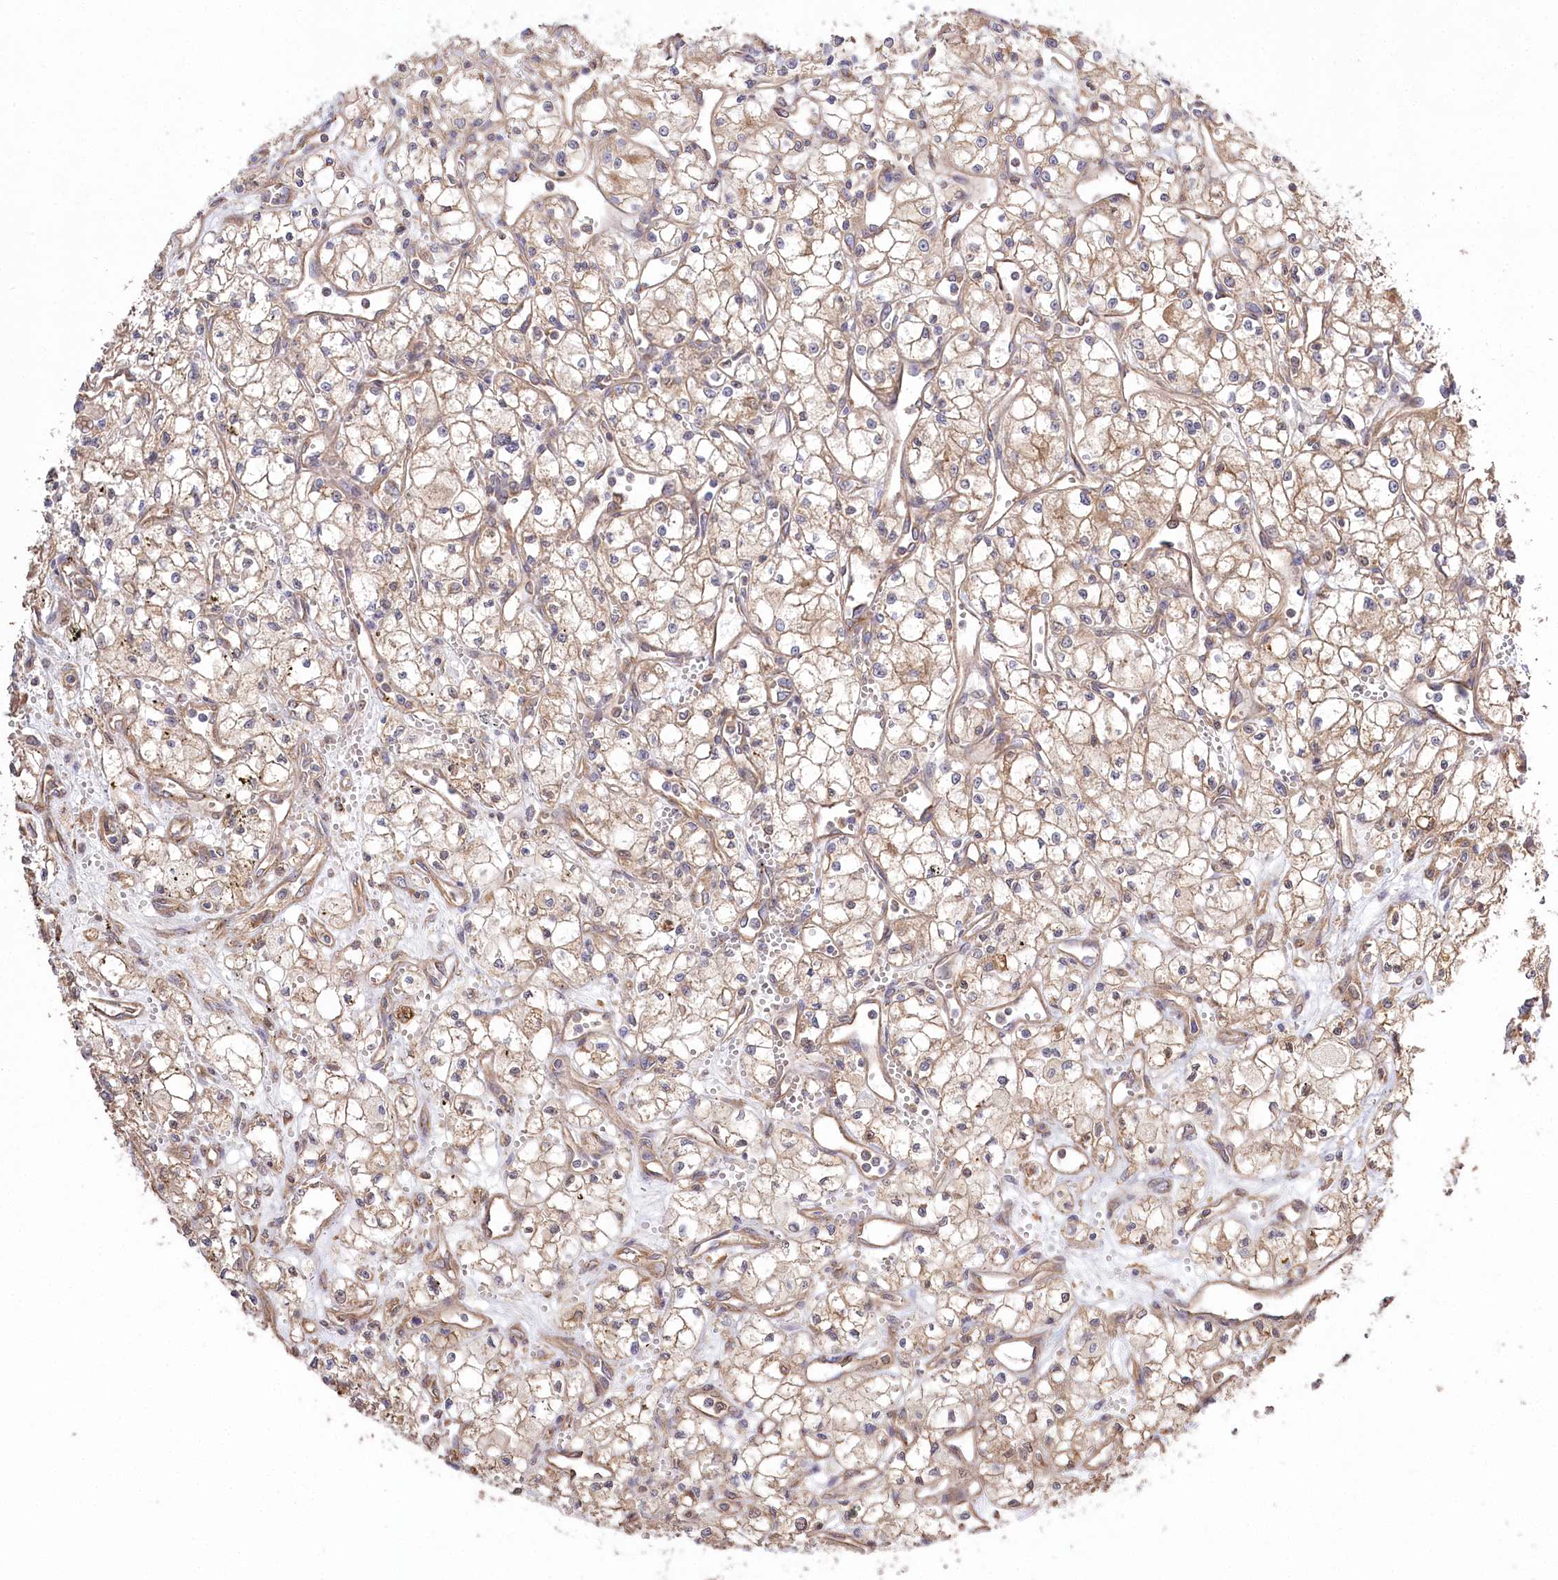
{"staining": {"intensity": "weak", "quantity": ">75%", "location": "cytoplasmic/membranous"}, "tissue": "renal cancer", "cell_type": "Tumor cells", "image_type": "cancer", "snomed": [{"axis": "morphology", "description": "Adenocarcinoma, NOS"}, {"axis": "topography", "description": "Kidney"}], "caption": "This histopathology image demonstrates renal cancer stained with immunohistochemistry to label a protein in brown. The cytoplasmic/membranous of tumor cells show weak positivity for the protein. Nuclei are counter-stained blue.", "gene": "PRSS53", "patient": {"sex": "male", "age": 59}}